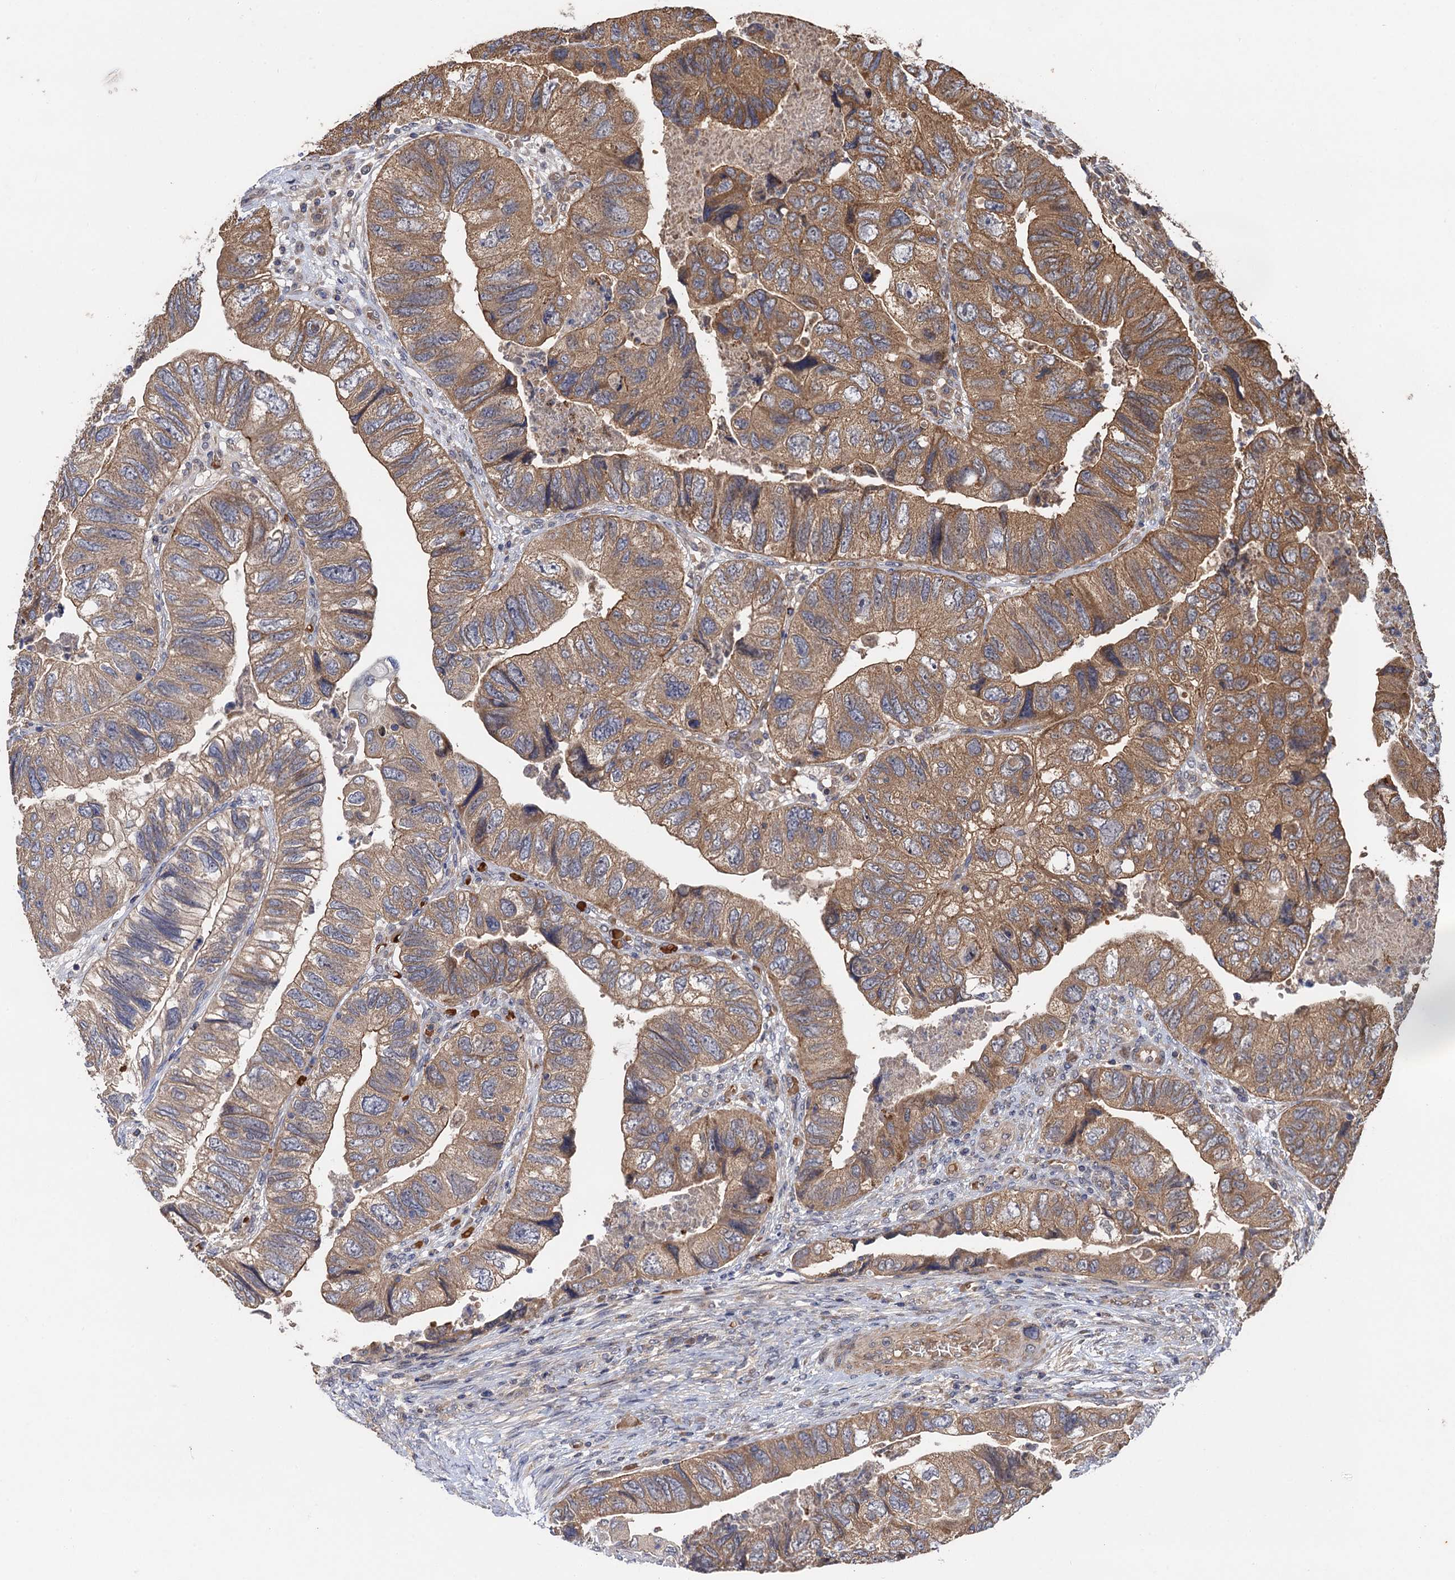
{"staining": {"intensity": "moderate", "quantity": ">75%", "location": "cytoplasmic/membranous"}, "tissue": "colorectal cancer", "cell_type": "Tumor cells", "image_type": "cancer", "snomed": [{"axis": "morphology", "description": "Adenocarcinoma, NOS"}, {"axis": "topography", "description": "Rectum"}], "caption": "This is an image of immunohistochemistry (IHC) staining of colorectal cancer (adenocarcinoma), which shows moderate expression in the cytoplasmic/membranous of tumor cells.", "gene": "SNX32", "patient": {"sex": "male", "age": 63}}